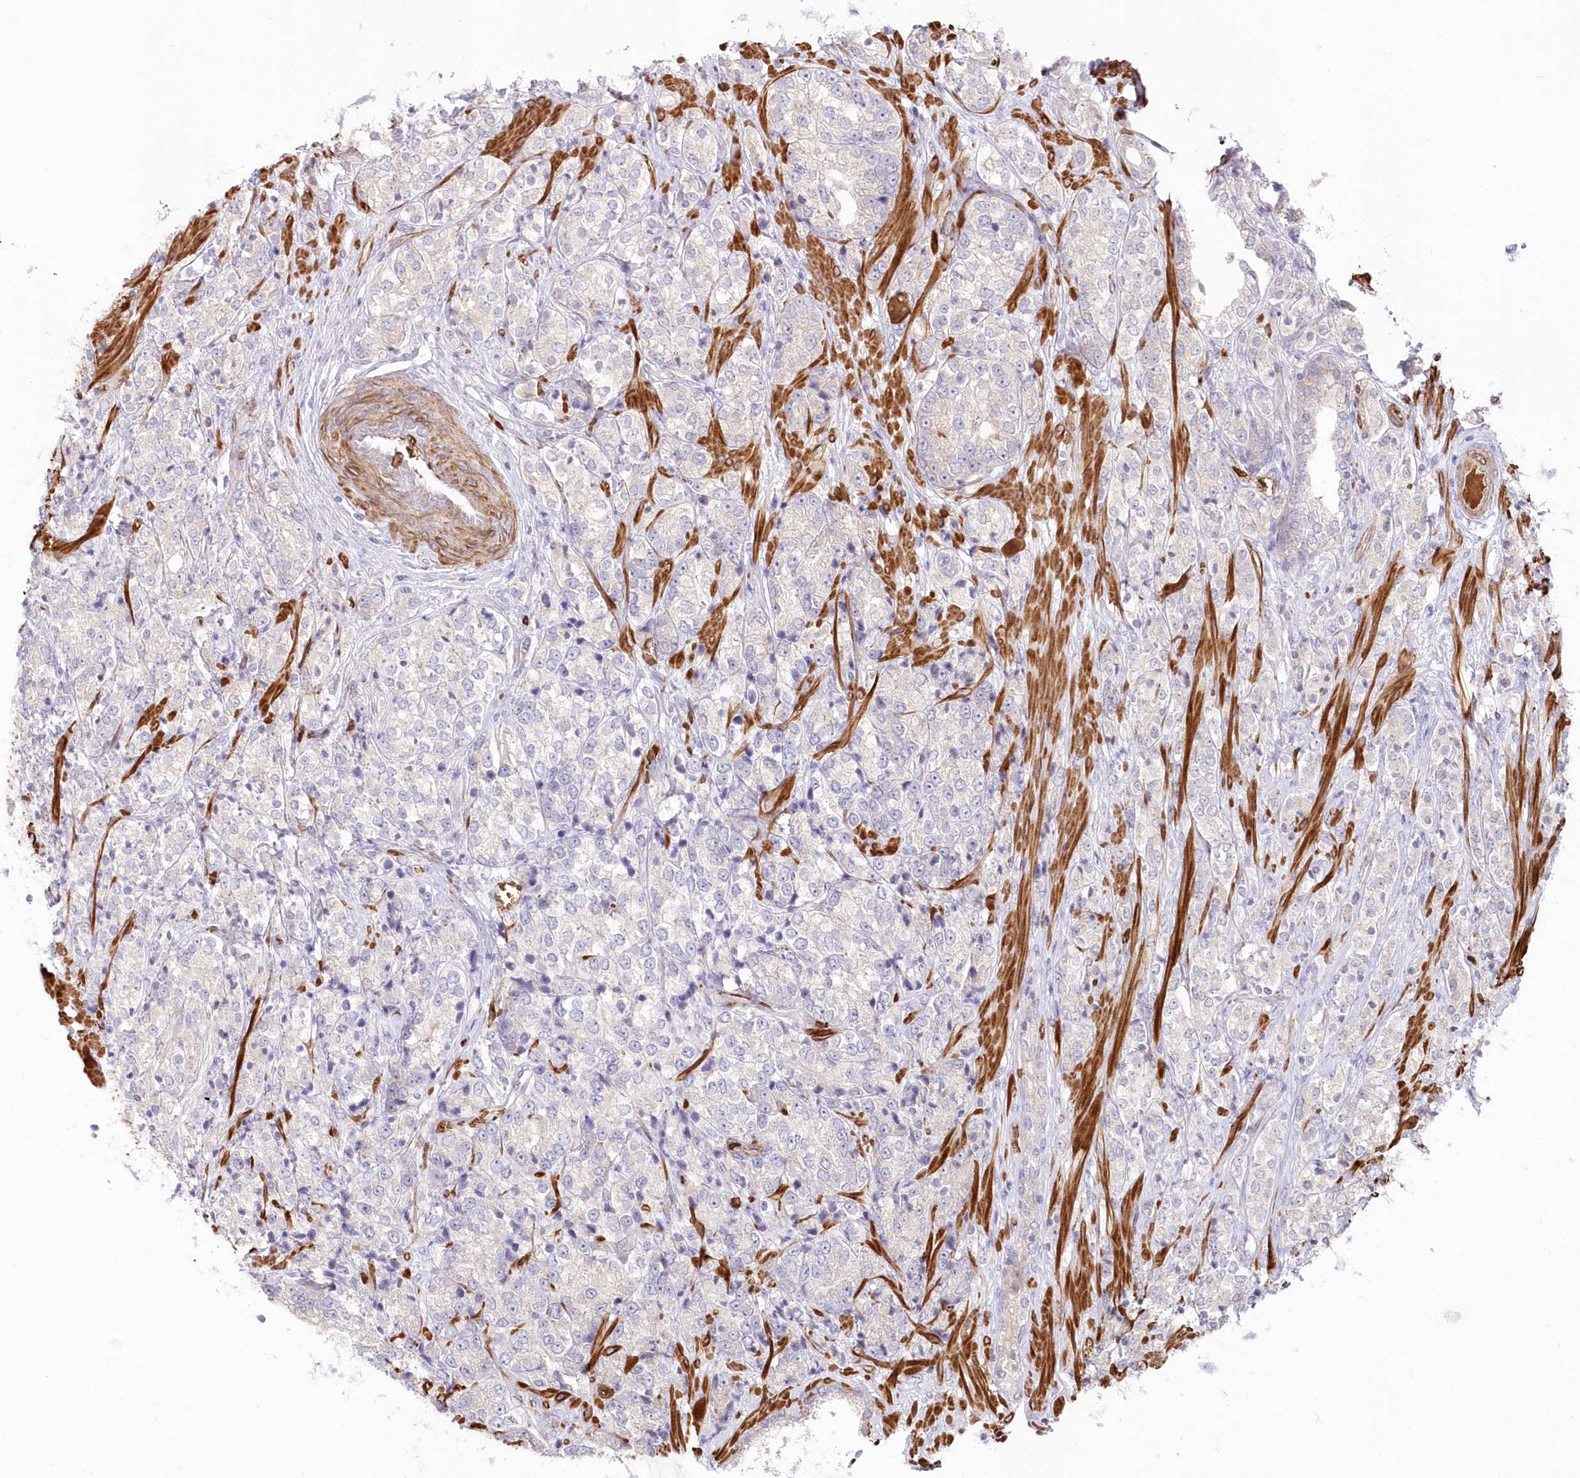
{"staining": {"intensity": "negative", "quantity": "none", "location": "none"}, "tissue": "prostate cancer", "cell_type": "Tumor cells", "image_type": "cancer", "snomed": [{"axis": "morphology", "description": "Adenocarcinoma, High grade"}, {"axis": "topography", "description": "Prostate"}], "caption": "A high-resolution image shows immunohistochemistry staining of adenocarcinoma (high-grade) (prostate), which reveals no significant expression in tumor cells. The staining is performed using DAB brown chromogen with nuclei counter-stained in using hematoxylin.", "gene": "SERINC1", "patient": {"sex": "male", "age": 69}}